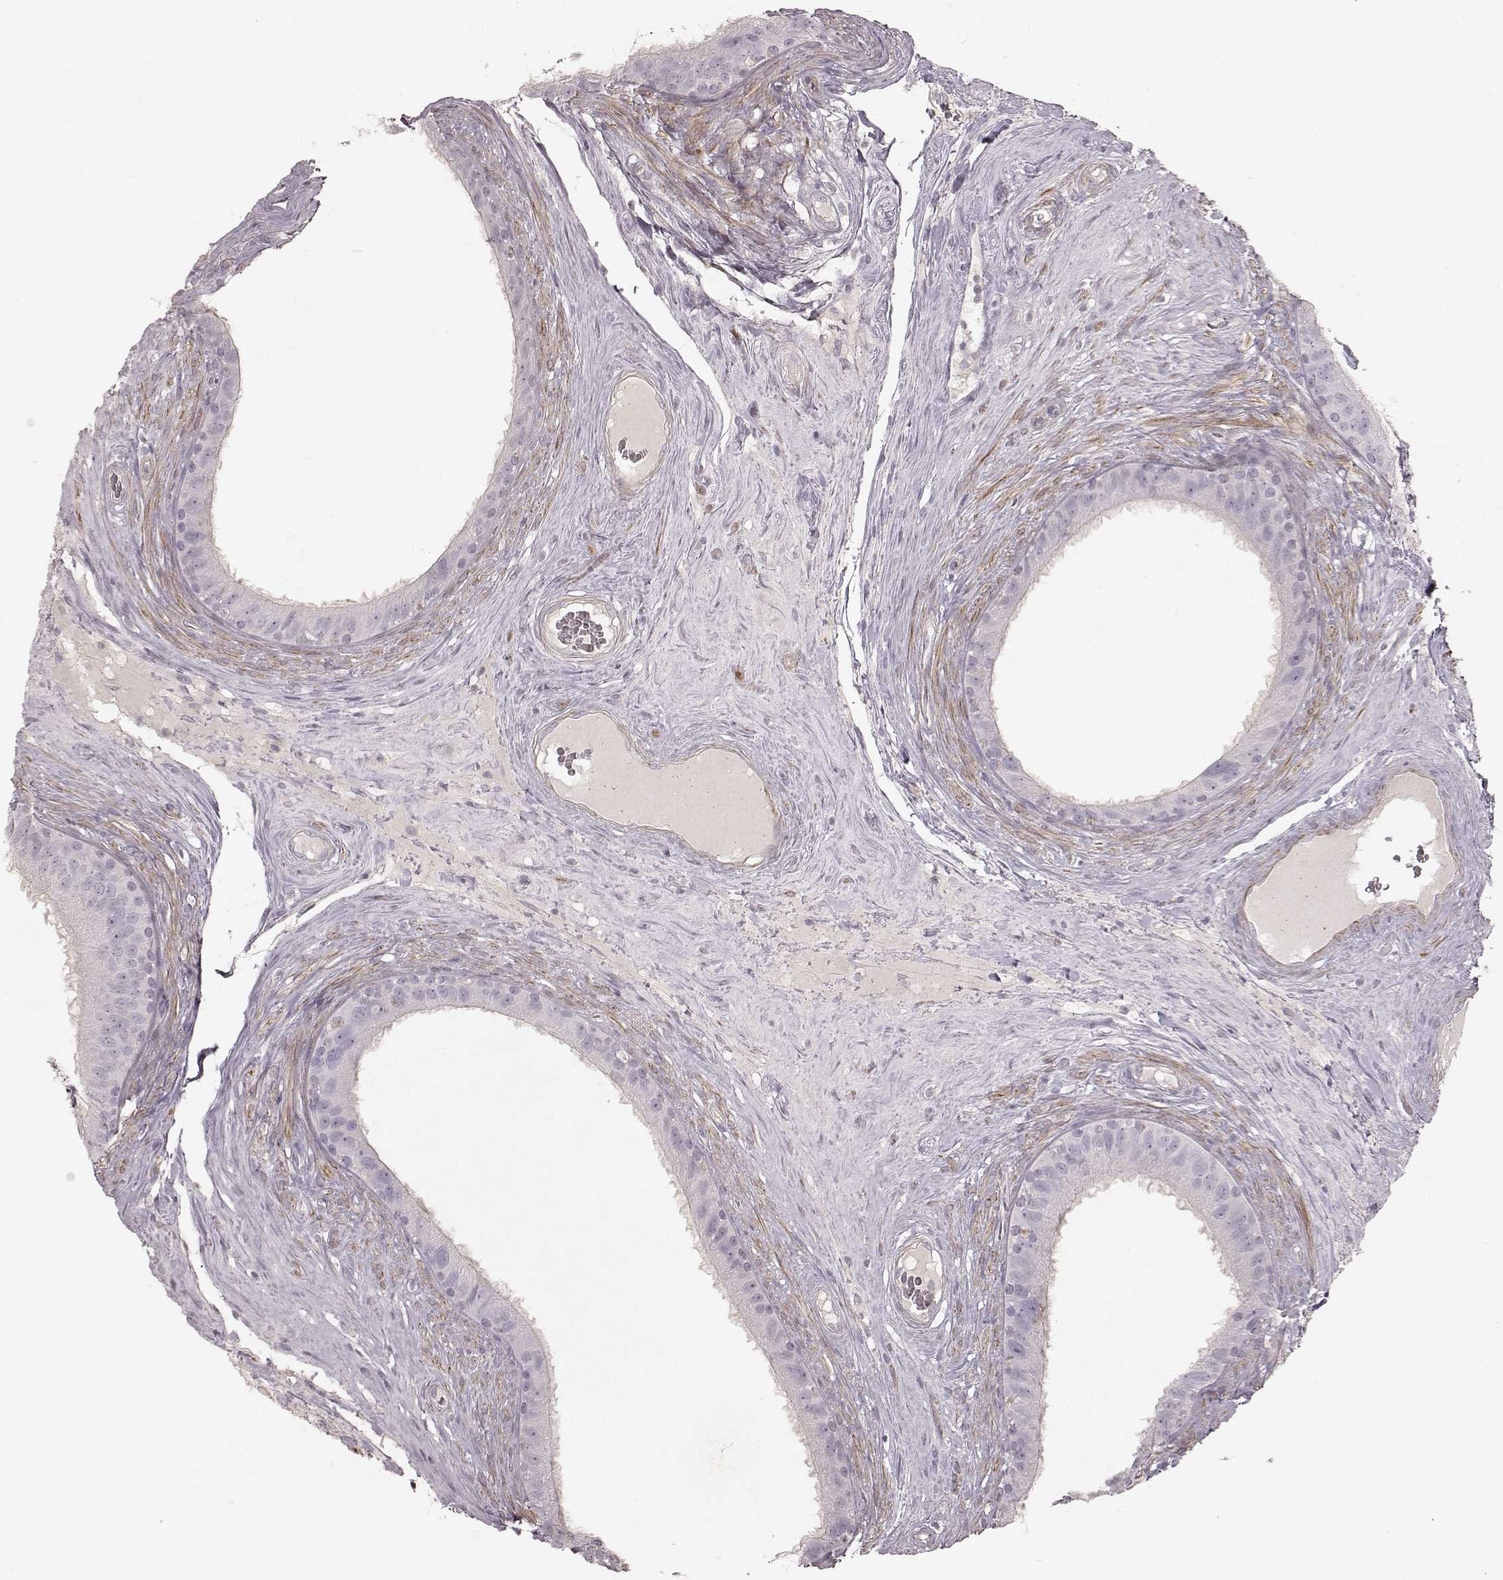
{"staining": {"intensity": "negative", "quantity": "none", "location": "none"}, "tissue": "epididymis", "cell_type": "Glandular cells", "image_type": "normal", "snomed": [{"axis": "morphology", "description": "Normal tissue, NOS"}, {"axis": "topography", "description": "Epididymis"}], "caption": "A high-resolution image shows immunohistochemistry staining of benign epididymis, which demonstrates no significant expression in glandular cells.", "gene": "PRLHR", "patient": {"sex": "male", "age": 59}}